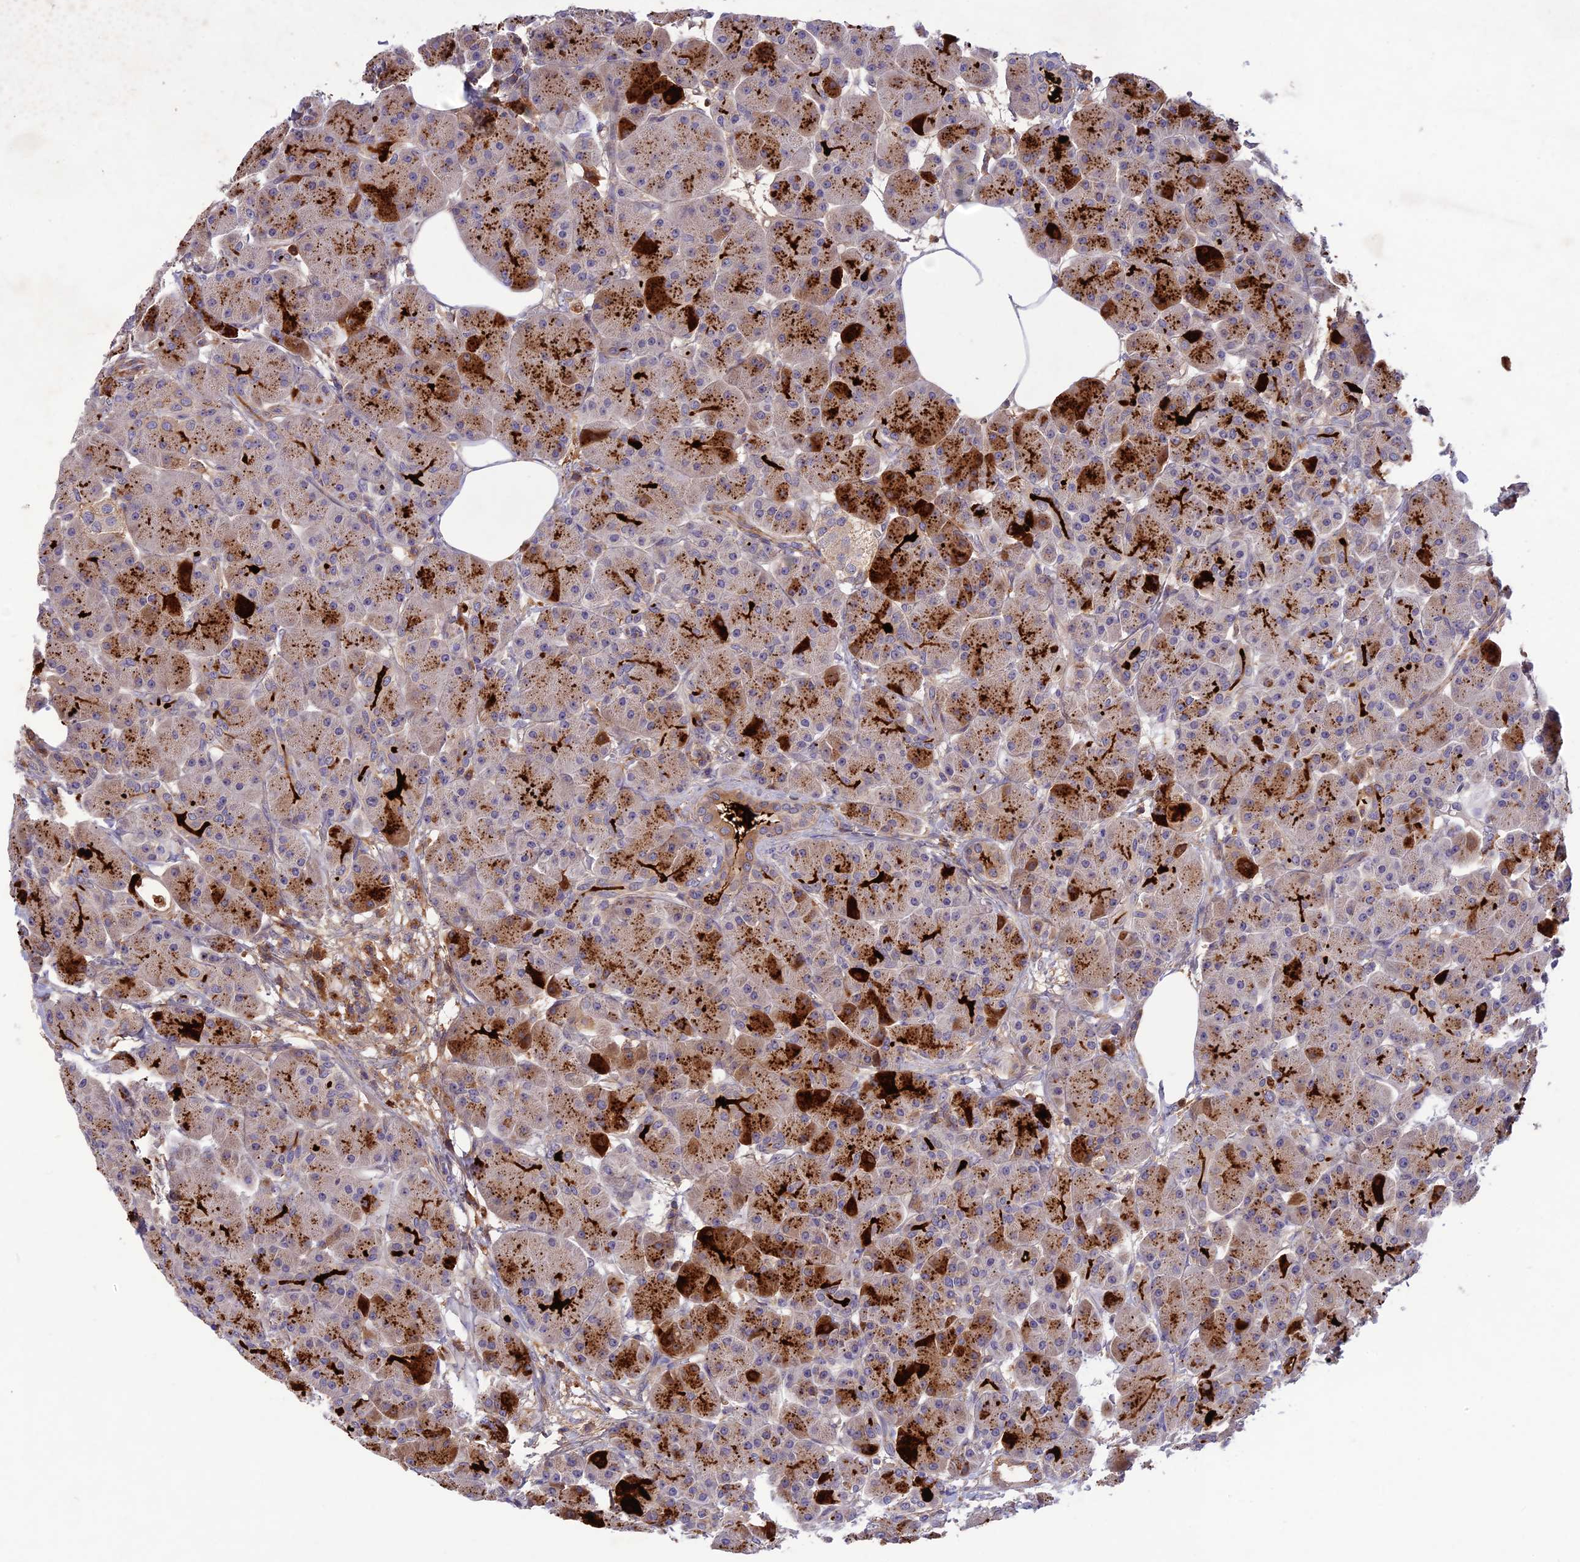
{"staining": {"intensity": "moderate", "quantity": "25%-75%", "location": "cytoplasmic/membranous"}, "tissue": "pancreas", "cell_type": "Exocrine glandular cells", "image_type": "normal", "snomed": [{"axis": "morphology", "description": "Normal tissue, NOS"}, {"axis": "topography", "description": "Pancreas"}], "caption": "Immunohistochemical staining of unremarkable human pancreas shows medium levels of moderate cytoplasmic/membranous staining in approximately 25%-75% of exocrine glandular cells.", "gene": "ADO", "patient": {"sex": "male", "age": 63}}